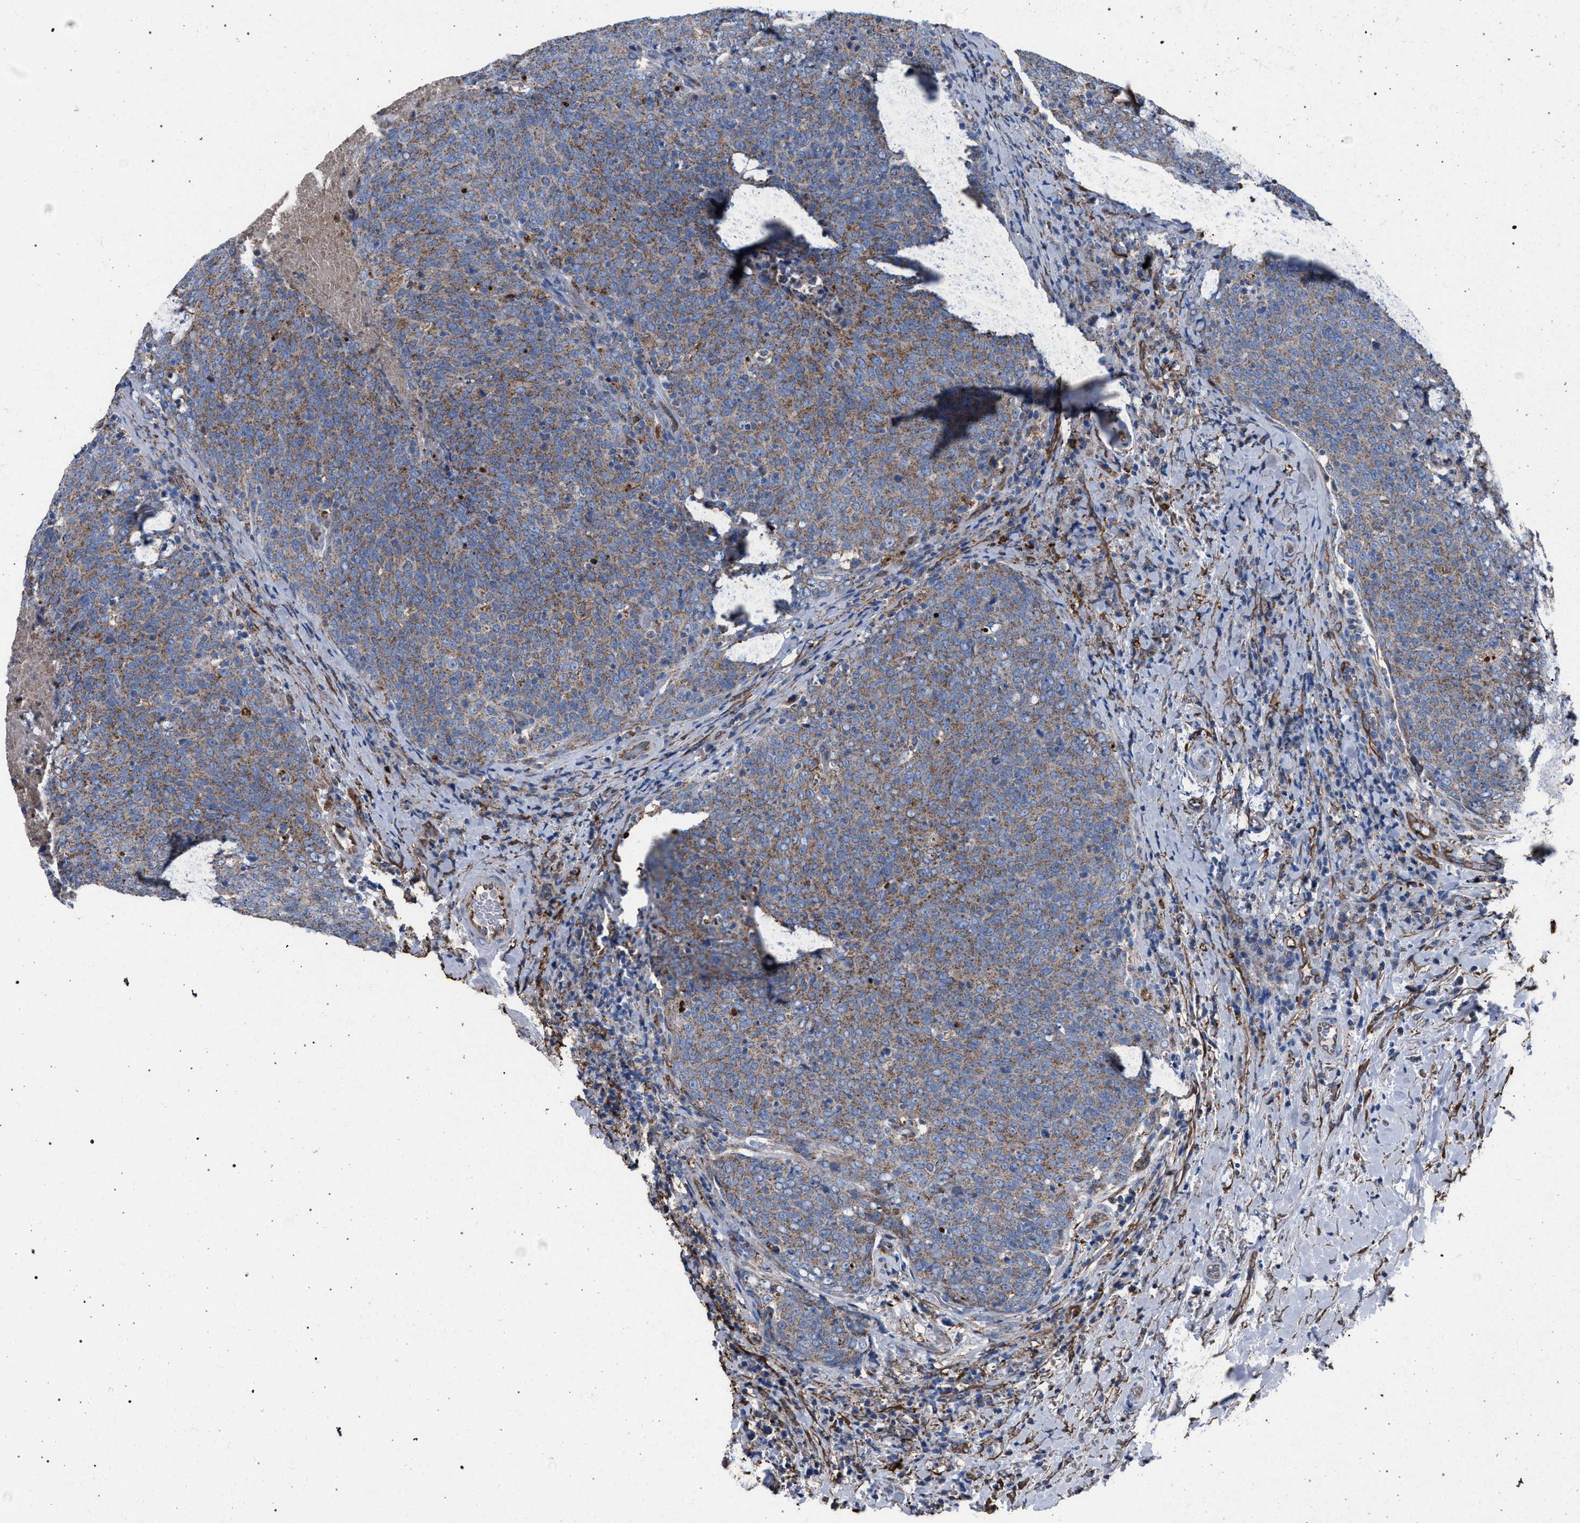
{"staining": {"intensity": "moderate", "quantity": ">75%", "location": "cytoplasmic/membranous"}, "tissue": "head and neck cancer", "cell_type": "Tumor cells", "image_type": "cancer", "snomed": [{"axis": "morphology", "description": "Squamous cell carcinoma, NOS"}, {"axis": "morphology", "description": "Squamous cell carcinoma, metastatic, NOS"}, {"axis": "topography", "description": "Lymph node"}, {"axis": "topography", "description": "Head-Neck"}], "caption": "Moderate cytoplasmic/membranous protein staining is seen in approximately >75% of tumor cells in metastatic squamous cell carcinoma (head and neck).", "gene": "HSD17B4", "patient": {"sex": "male", "age": 62}}